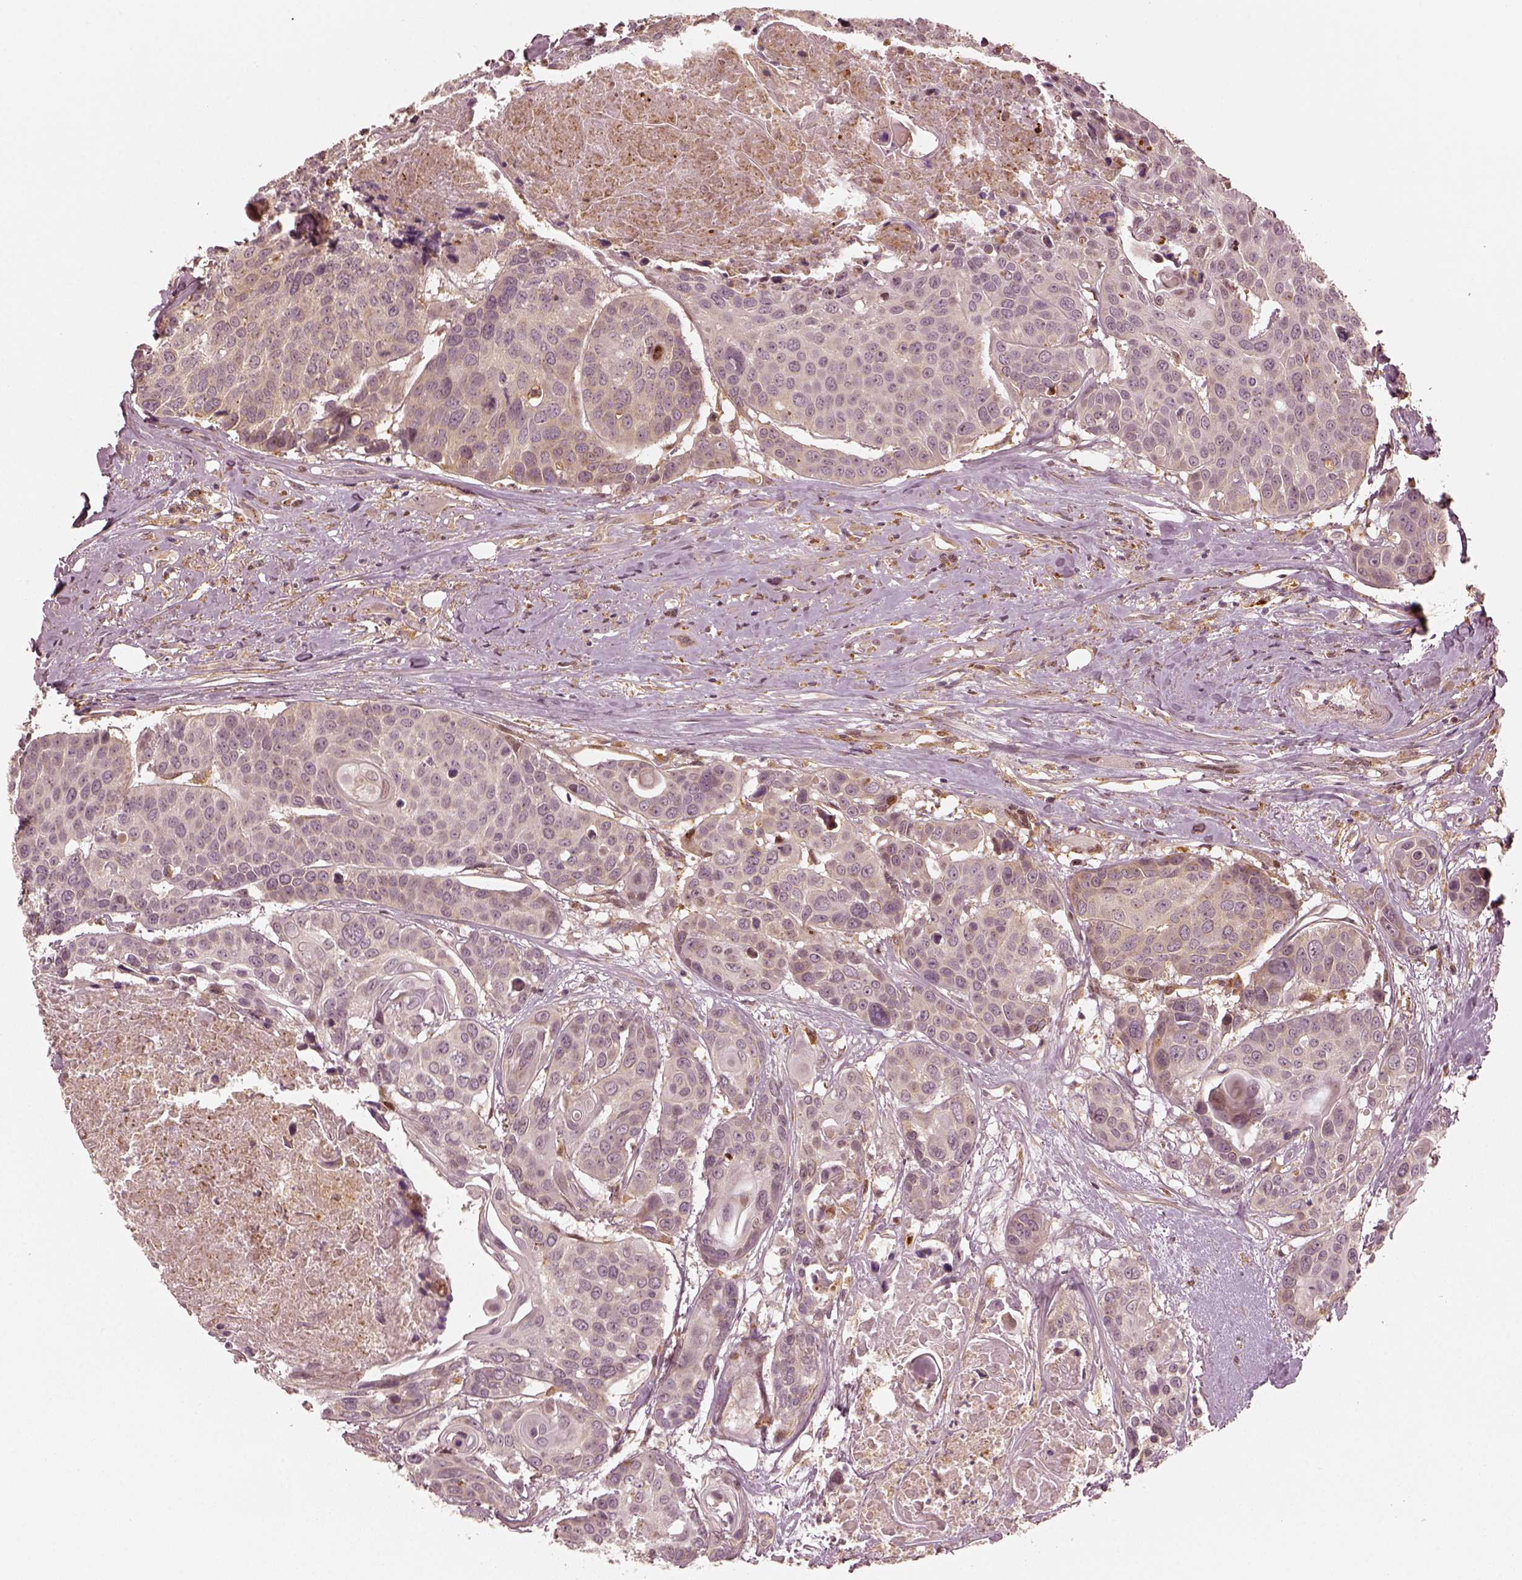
{"staining": {"intensity": "weak", "quantity": "25%-75%", "location": "cytoplasmic/membranous"}, "tissue": "head and neck cancer", "cell_type": "Tumor cells", "image_type": "cancer", "snomed": [{"axis": "morphology", "description": "Squamous cell carcinoma, NOS"}, {"axis": "topography", "description": "Oral tissue"}, {"axis": "topography", "description": "Head-Neck"}], "caption": "Weak cytoplasmic/membranous protein expression is seen in approximately 25%-75% of tumor cells in squamous cell carcinoma (head and neck). The protein of interest is shown in brown color, while the nuclei are stained blue.", "gene": "SLC12A9", "patient": {"sex": "male", "age": 56}}